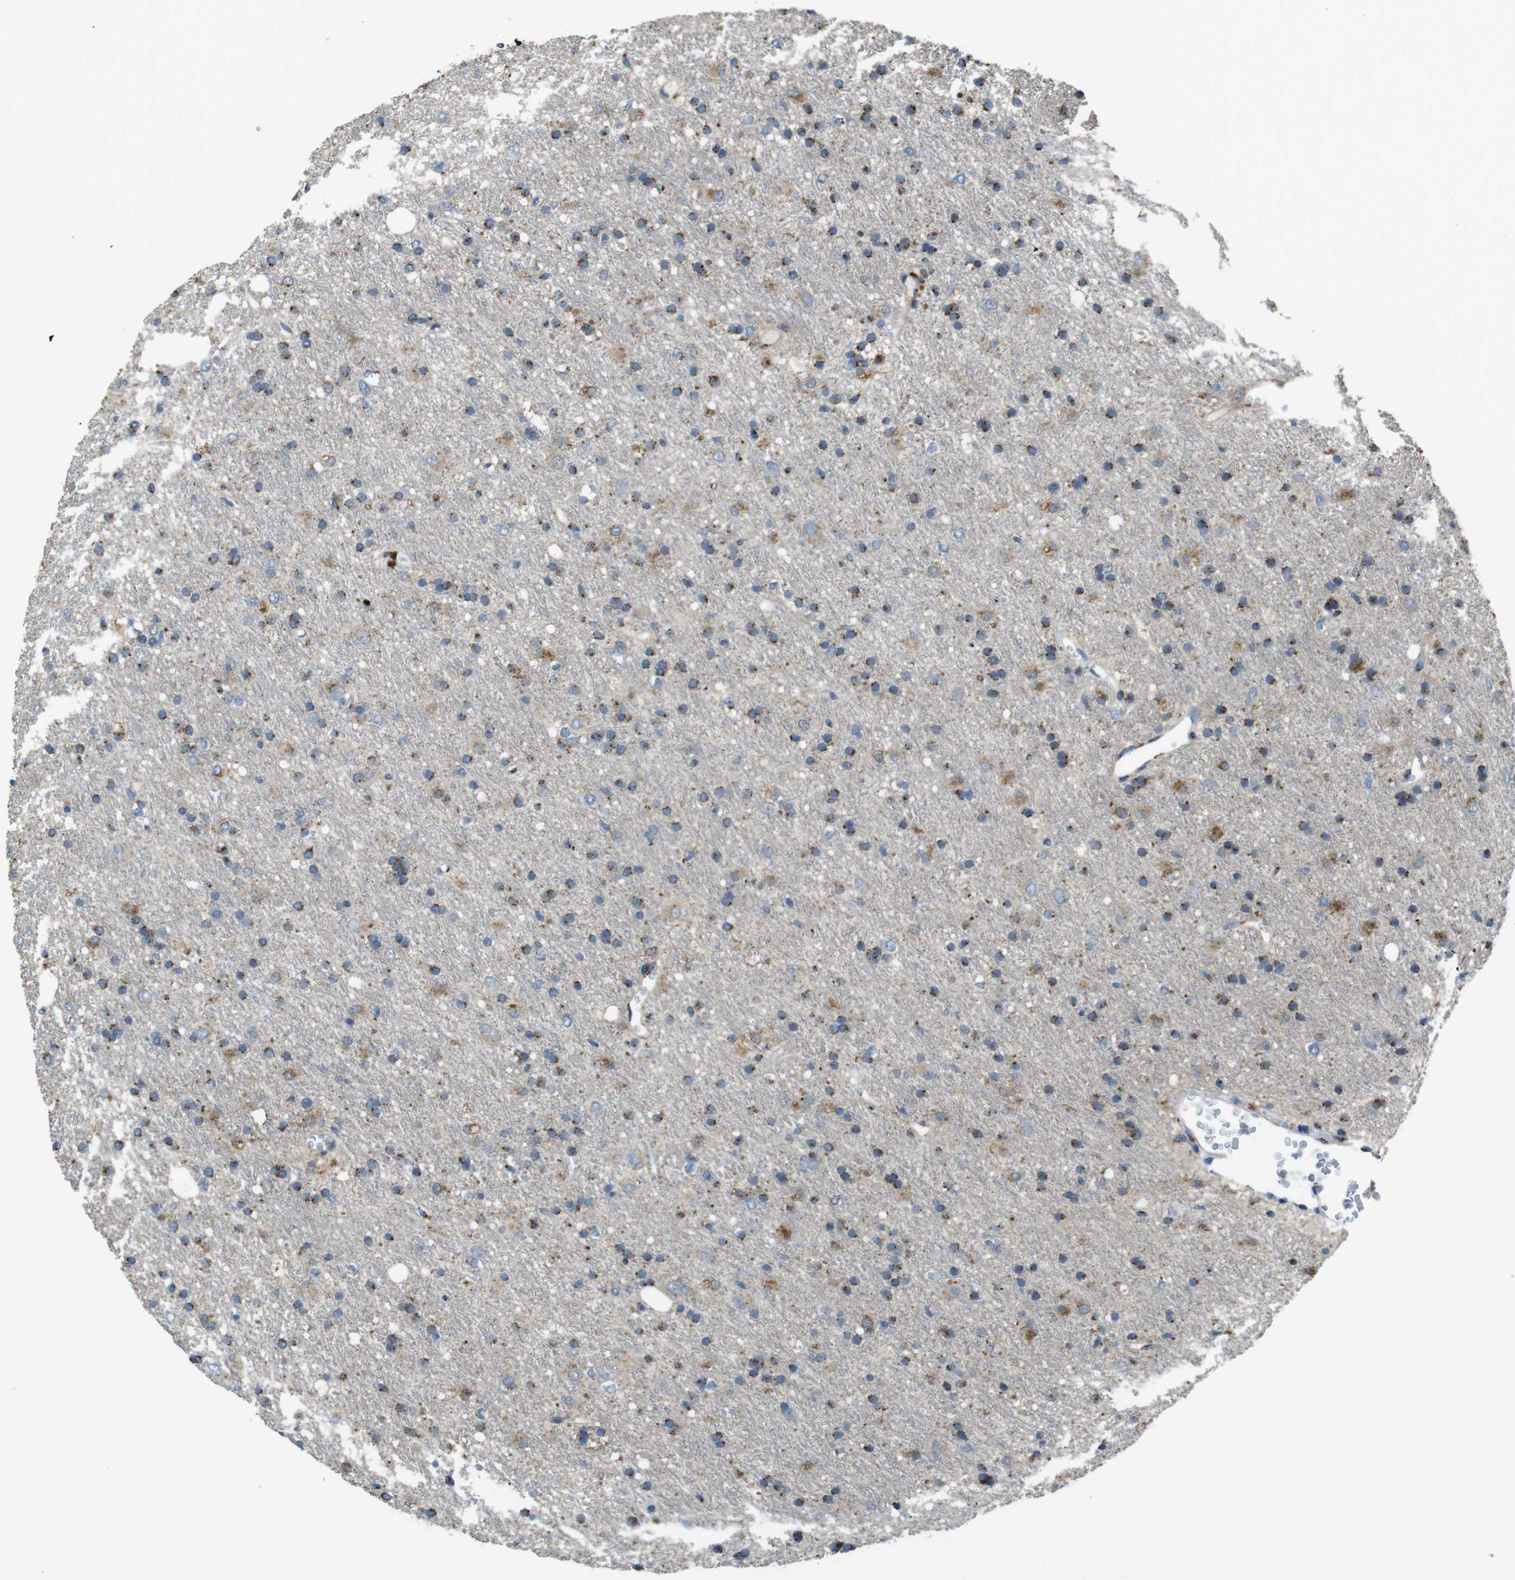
{"staining": {"intensity": "moderate", "quantity": "25%-75%", "location": "cytoplasmic/membranous"}, "tissue": "glioma", "cell_type": "Tumor cells", "image_type": "cancer", "snomed": [{"axis": "morphology", "description": "Glioma, malignant, Low grade"}, {"axis": "topography", "description": "Brain"}], "caption": "A histopathology image showing moderate cytoplasmic/membranous positivity in about 25%-75% of tumor cells in malignant low-grade glioma, as visualized by brown immunohistochemical staining.", "gene": "RAB6A", "patient": {"sex": "male", "age": 77}}